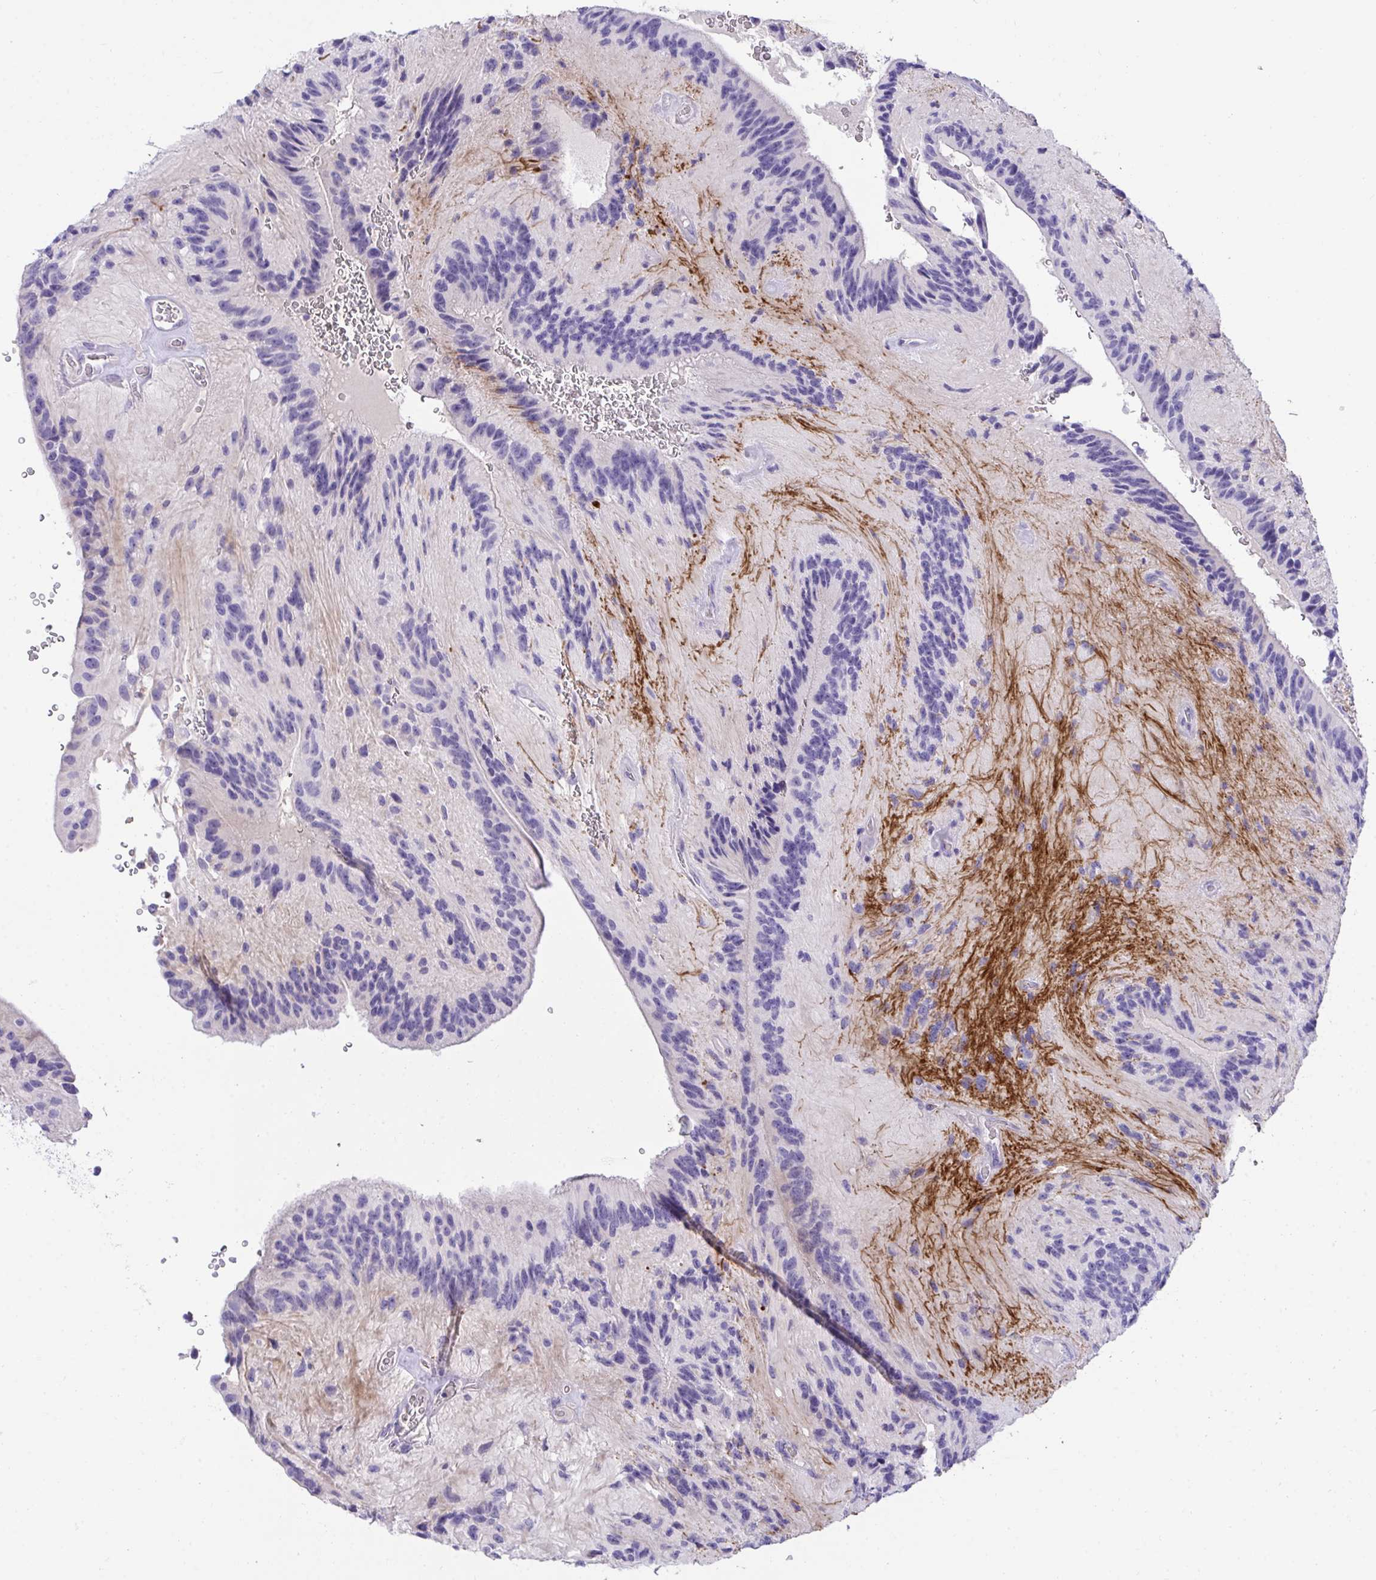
{"staining": {"intensity": "negative", "quantity": "none", "location": "none"}, "tissue": "glioma", "cell_type": "Tumor cells", "image_type": "cancer", "snomed": [{"axis": "morphology", "description": "Glioma, malignant, Low grade"}, {"axis": "topography", "description": "Brain"}], "caption": "Histopathology image shows no protein expression in tumor cells of glioma tissue. (Stains: DAB (3,3'-diaminobenzidine) immunohistochemistry with hematoxylin counter stain, Microscopy: brightfield microscopy at high magnification).", "gene": "TMCO5A", "patient": {"sex": "male", "age": 31}}